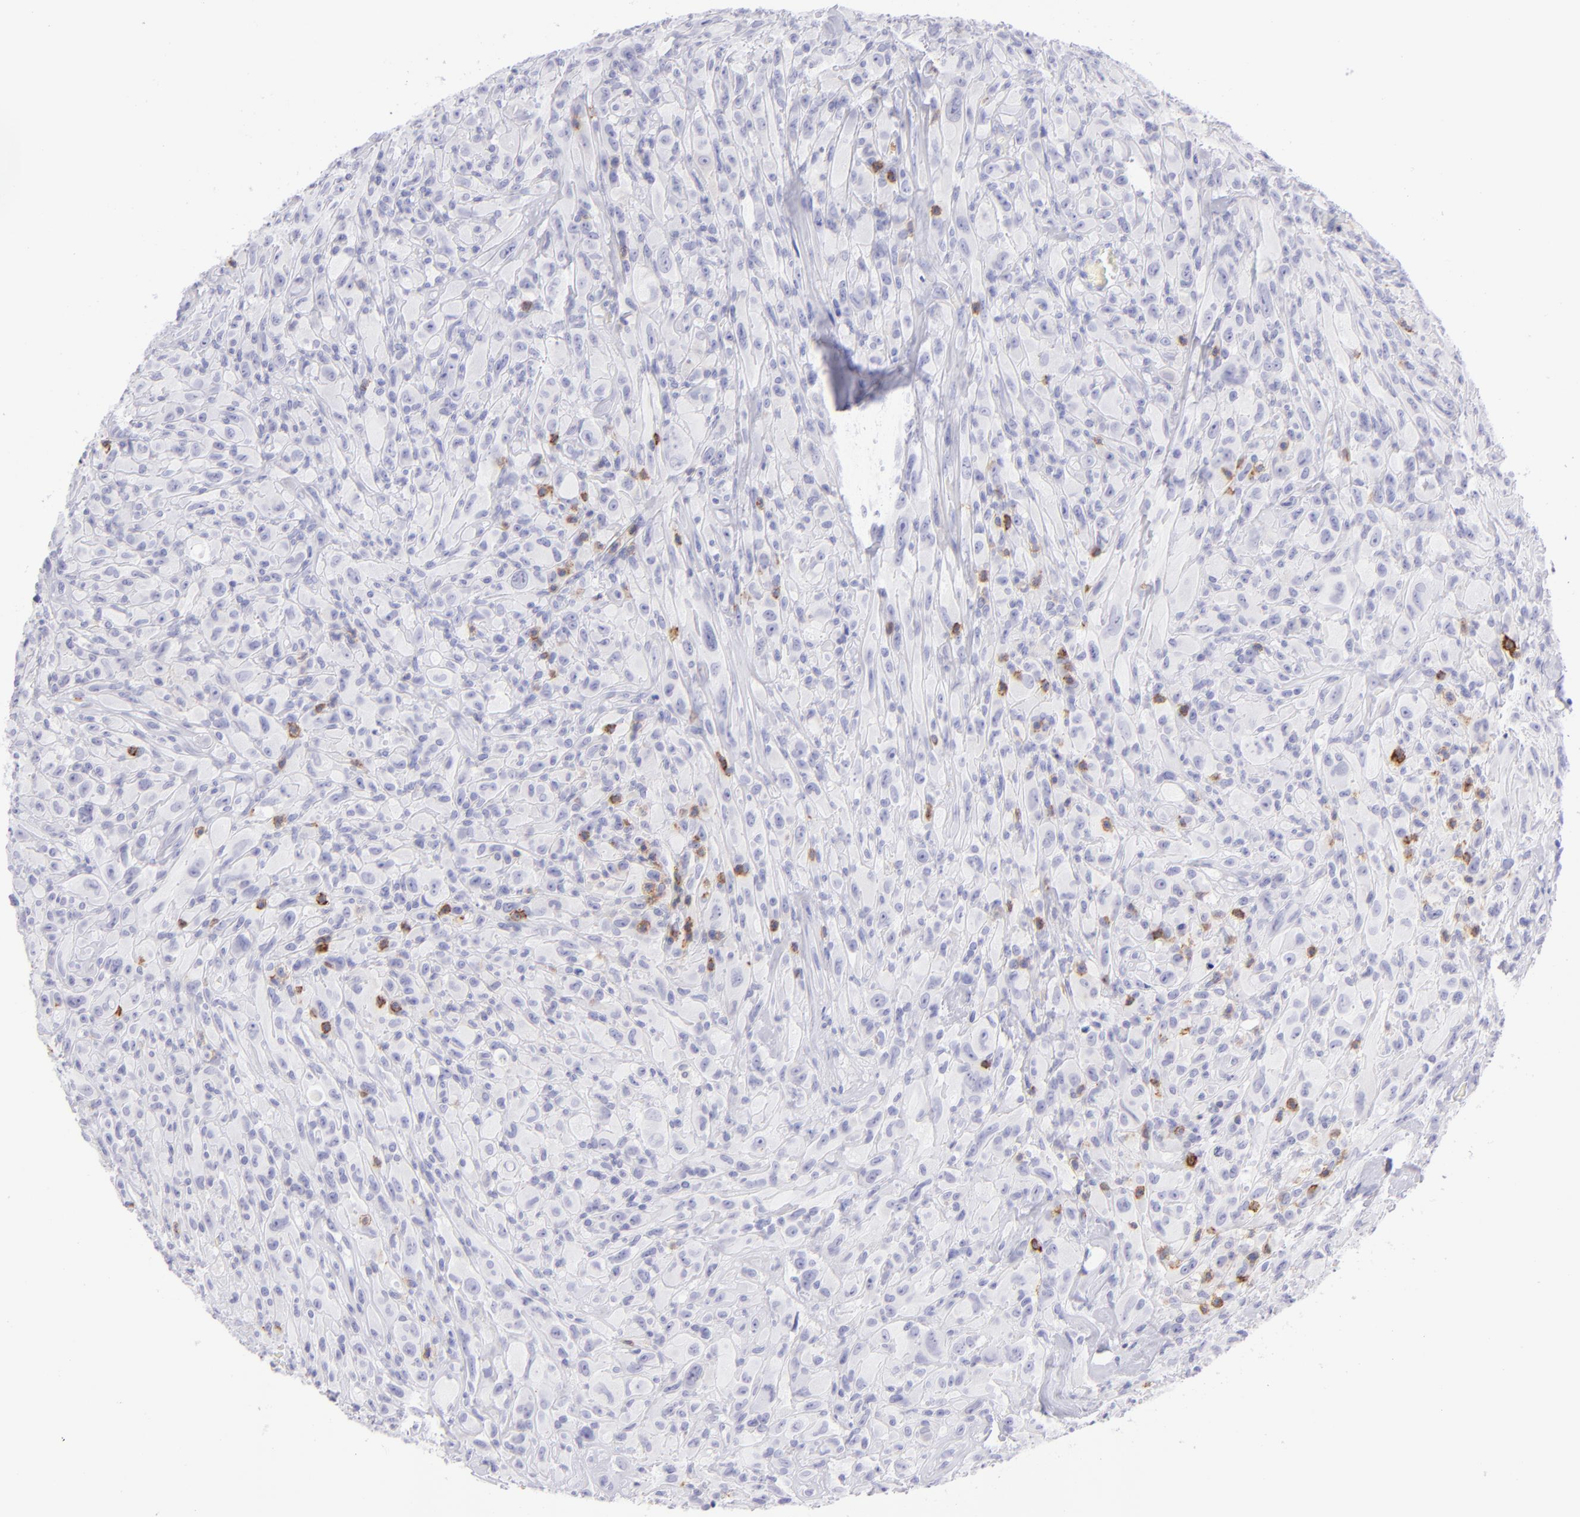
{"staining": {"intensity": "negative", "quantity": "none", "location": "none"}, "tissue": "glioma", "cell_type": "Tumor cells", "image_type": "cancer", "snomed": [{"axis": "morphology", "description": "Glioma, malignant, High grade"}, {"axis": "topography", "description": "Brain"}], "caption": "DAB immunohistochemical staining of glioma shows no significant positivity in tumor cells.", "gene": "CD69", "patient": {"sex": "male", "age": 48}}